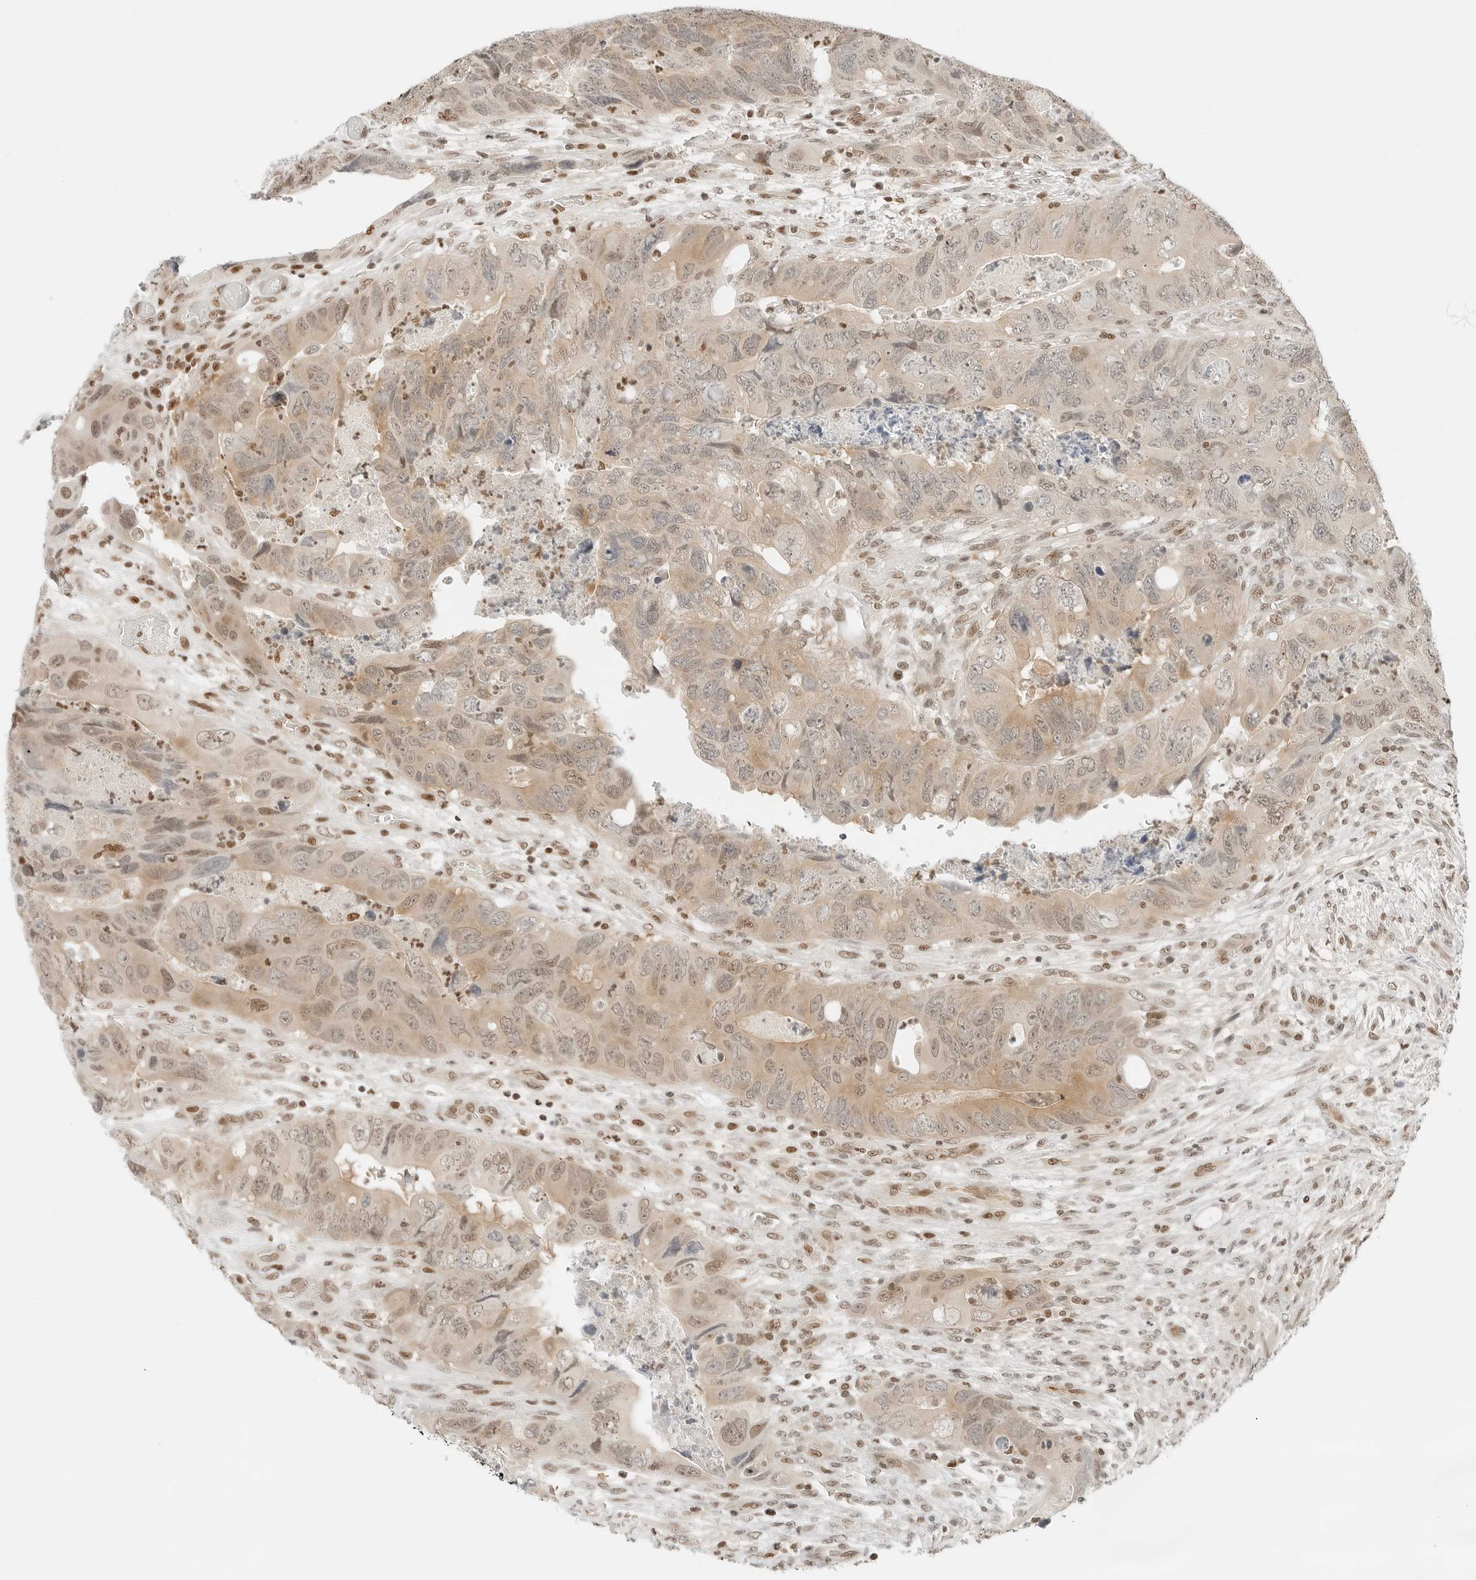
{"staining": {"intensity": "weak", "quantity": ">75%", "location": "cytoplasmic/membranous,nuclear"}, "tissue": "colorectal cancer", "cell_type": "Tumor cells", "image_type": "cancer", "snomed": [{"axis": "morphology", "description": "Adenocarcinoma, NOS"}, {"axis": "topography", "description": "Rectum"}], "caption": "Protein analysis of adenocarcinoma (colorectal) tissue demonstrates weak cytoplasmic/membranous and nuclear staining in about >75% of tumor cells.", "gene": "CRTC2", "patient": {"sex": "male", "age": 63}}